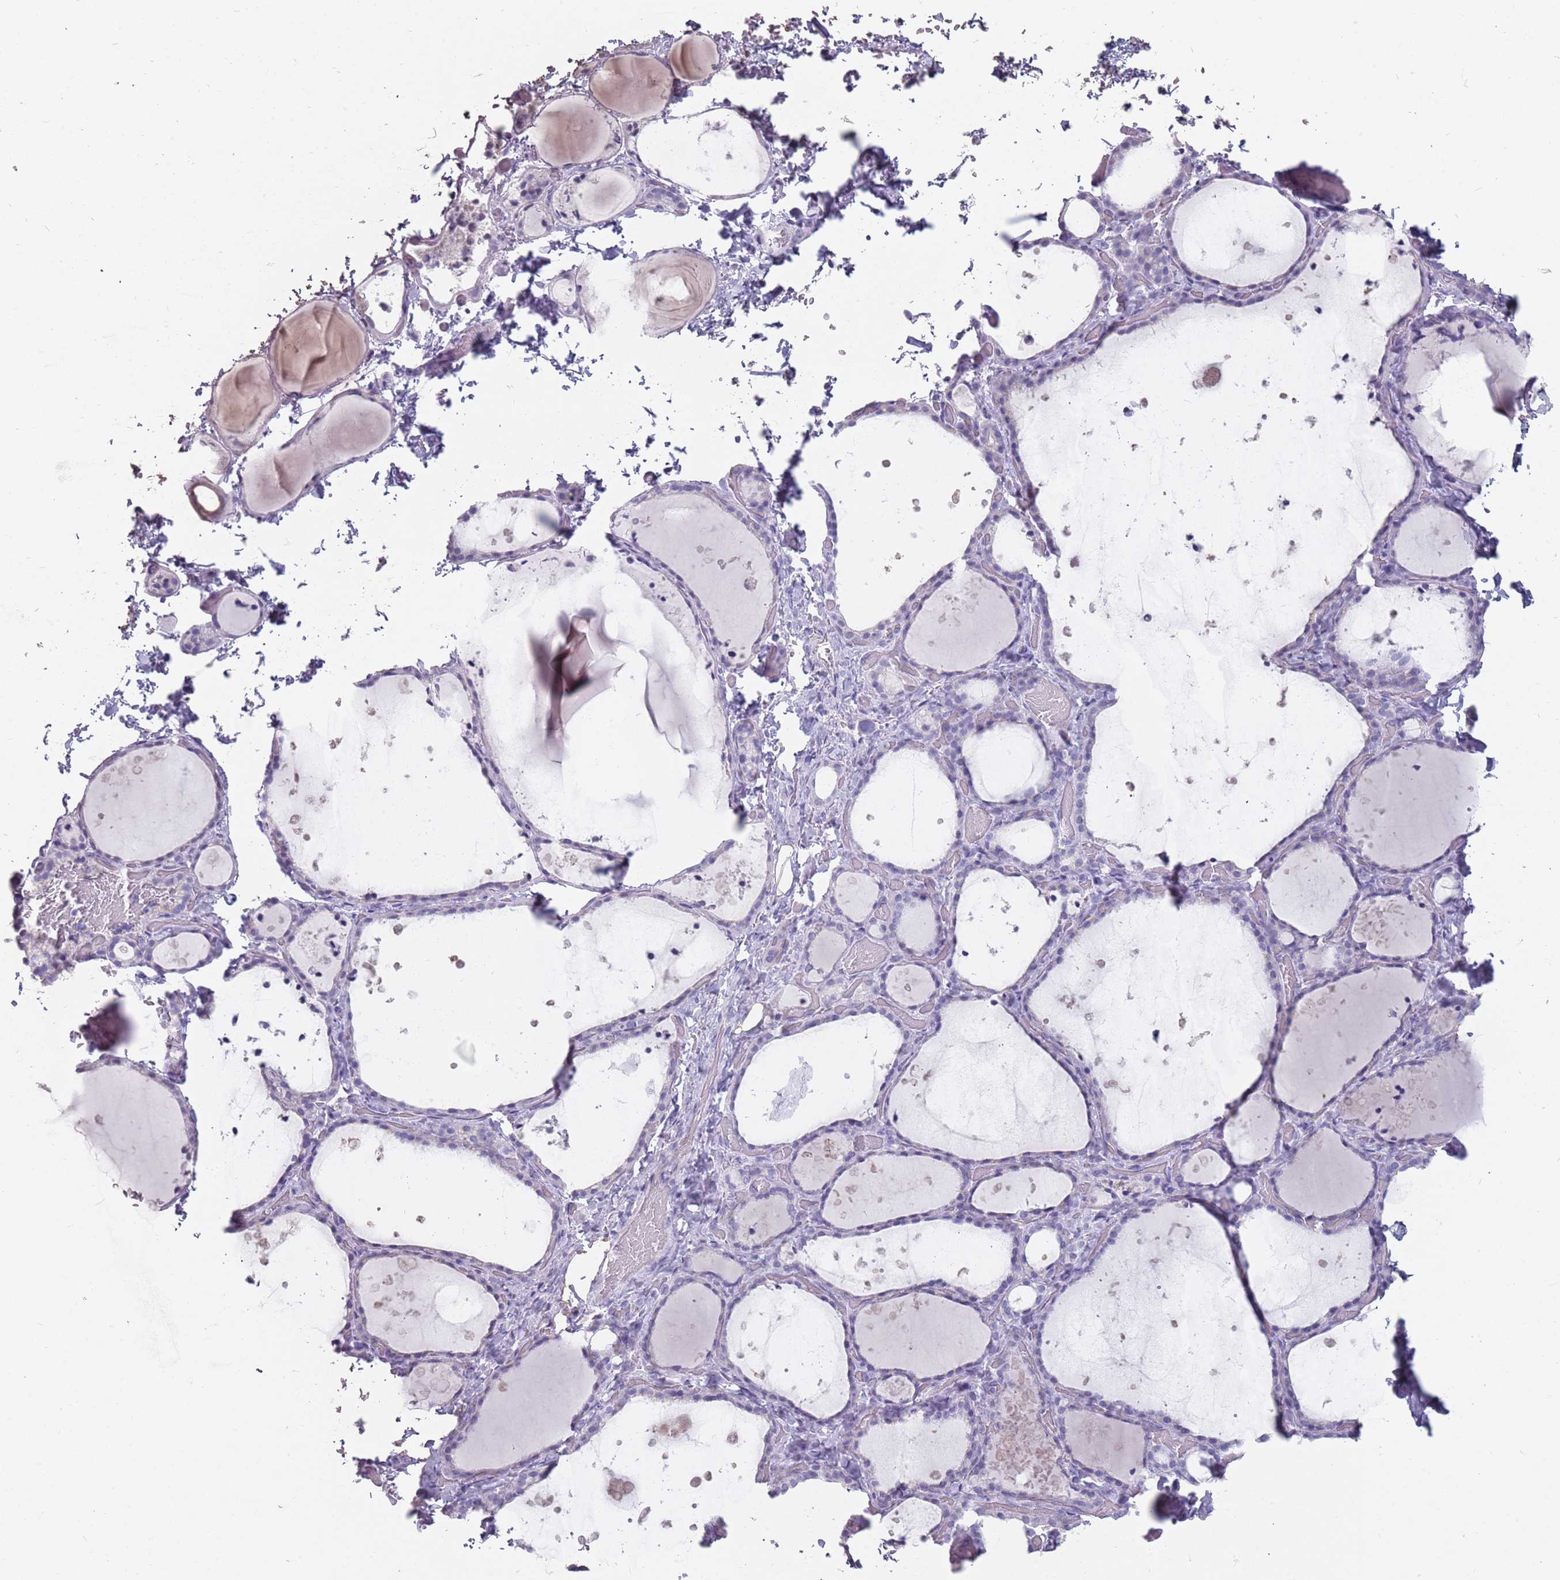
{"staining": {"intensity": "negative", "quantity": "none", "location": "none"}, "tissue": "thyroid gland", "cell_type": "Glandular cells", "image_type": "normal", "snomed": [{"axis": "morphology", "description": "Normal tissue, NOS"}, {"axis": "topography", "description": "Thyroid gland"}], "caption": "This is an IHC image of unremarkable thyroid gland. There is no staining in glandular cells.", "gene": "DDX4", "patient": {"sex": "female", "age": 44}}